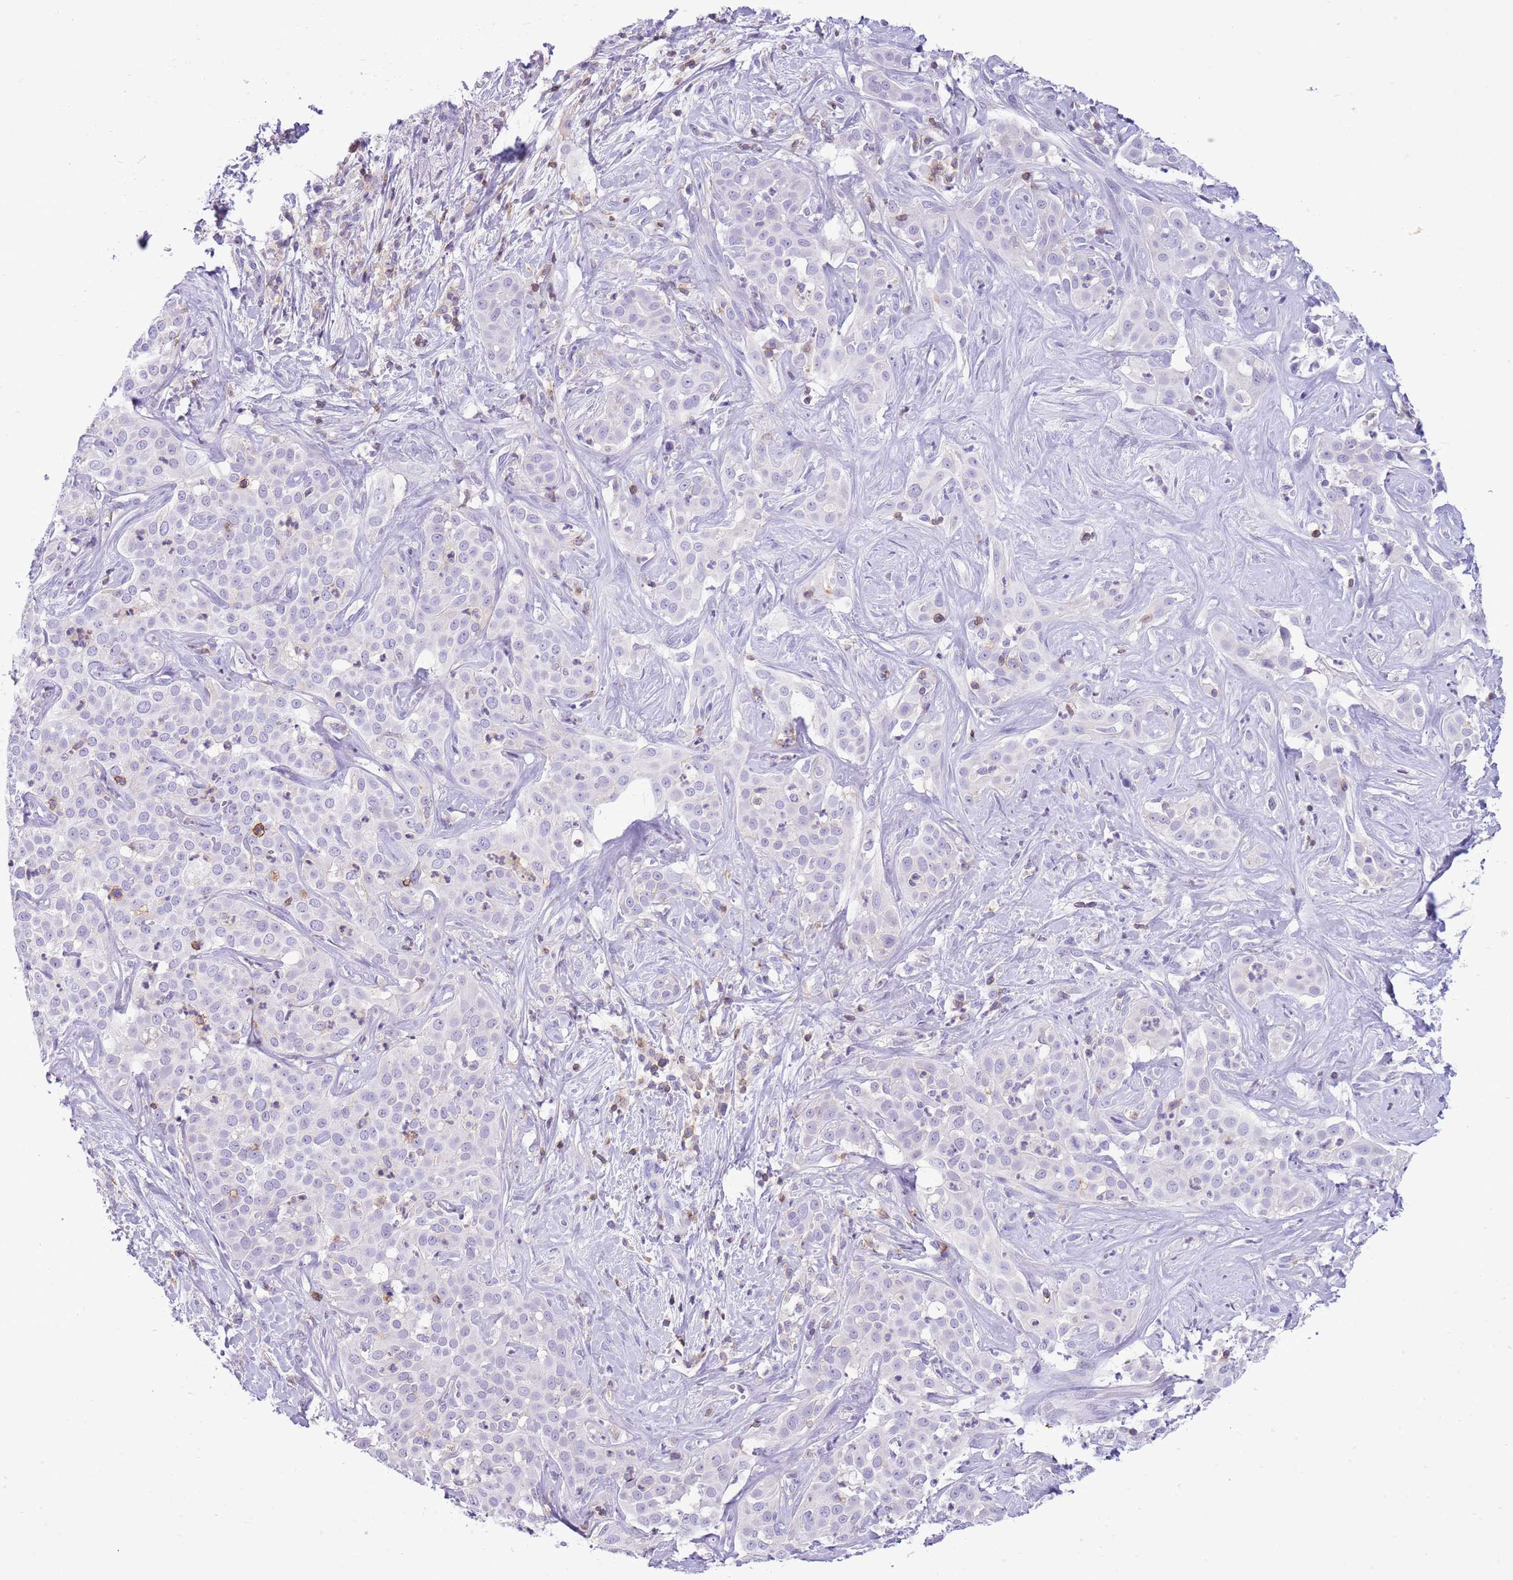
{"staining": {"intensity": "negative", "quantity": "none", "location": "none"}, "tissue": "liver cancer", "cell_type": "Tumor cells", "image_type": "cancer", "snomed": [{"axis": "morphology", "description": "Cholangiocarcinoma"}, {"axis": "topography", "description": "Liver"}], "caption": "Immunohistochemical staining of liver cancer reveals no significant positivity in tumor cells.", "gene": "OR4Q3", "patient": {"sex": "male", "age": 67}}